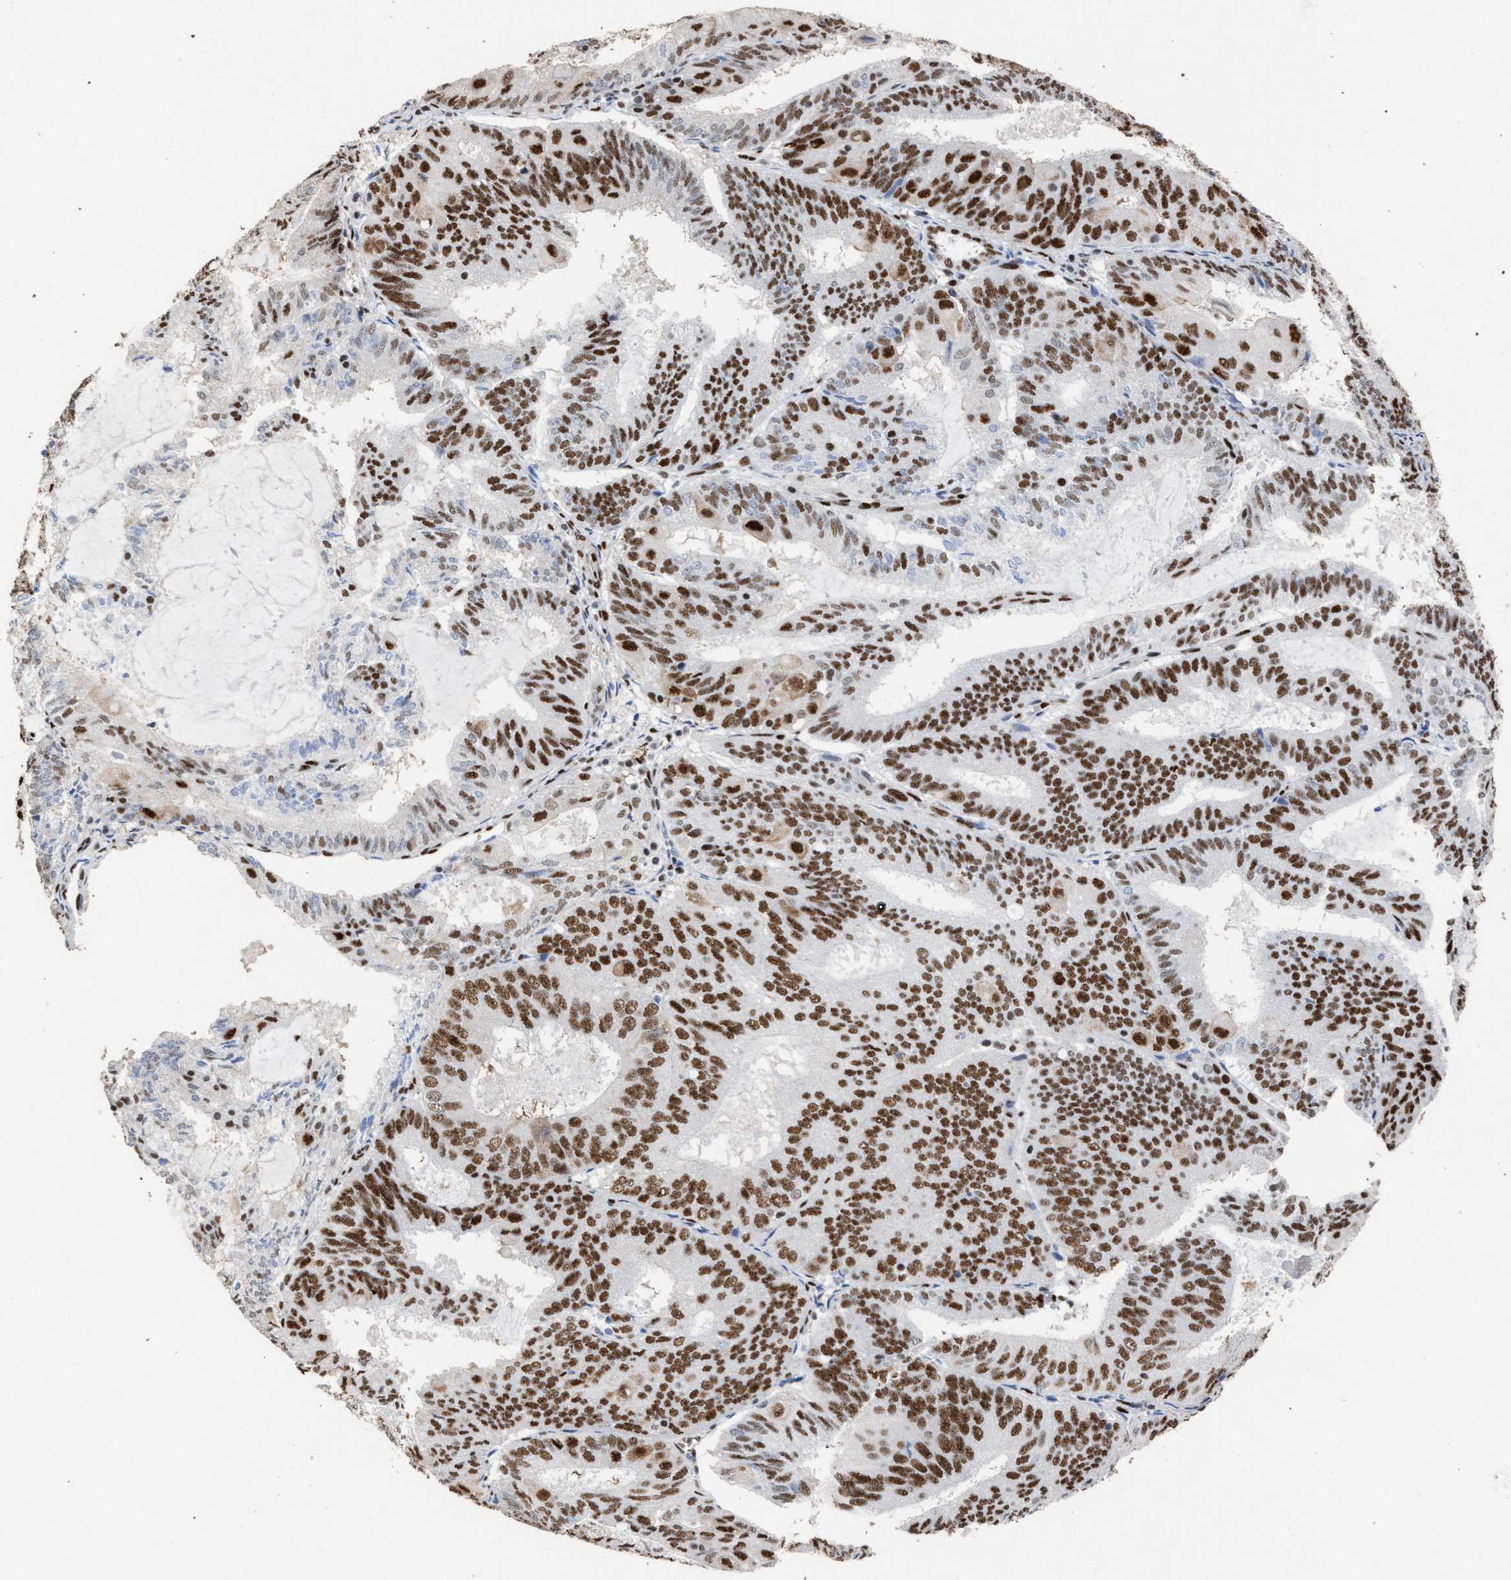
{"staining": {"intensity": "moderate", "quantity": "25%-75%", "location": "nuclear"}, "tissue": "endometrial cancer", "cell_type": "Tumor cells", "image_type": "cancer", "snomed": [{"axis": "morphology", "description": "Adenocarcinoma, NOS"}, {"axis": "topography", "description": "Endometrium"}], "caption": "Adenocarcinoma (endometrial) tissue demonstrates moderate nuclear staining in about 25%-75% of tumor cells Using DAB (brown) and hematoxylin (blue) stains, captured at high magnification using brightfield microscopy.", "gene": "TP53BP1", "patient": {"sex": "female", "age": 81}}